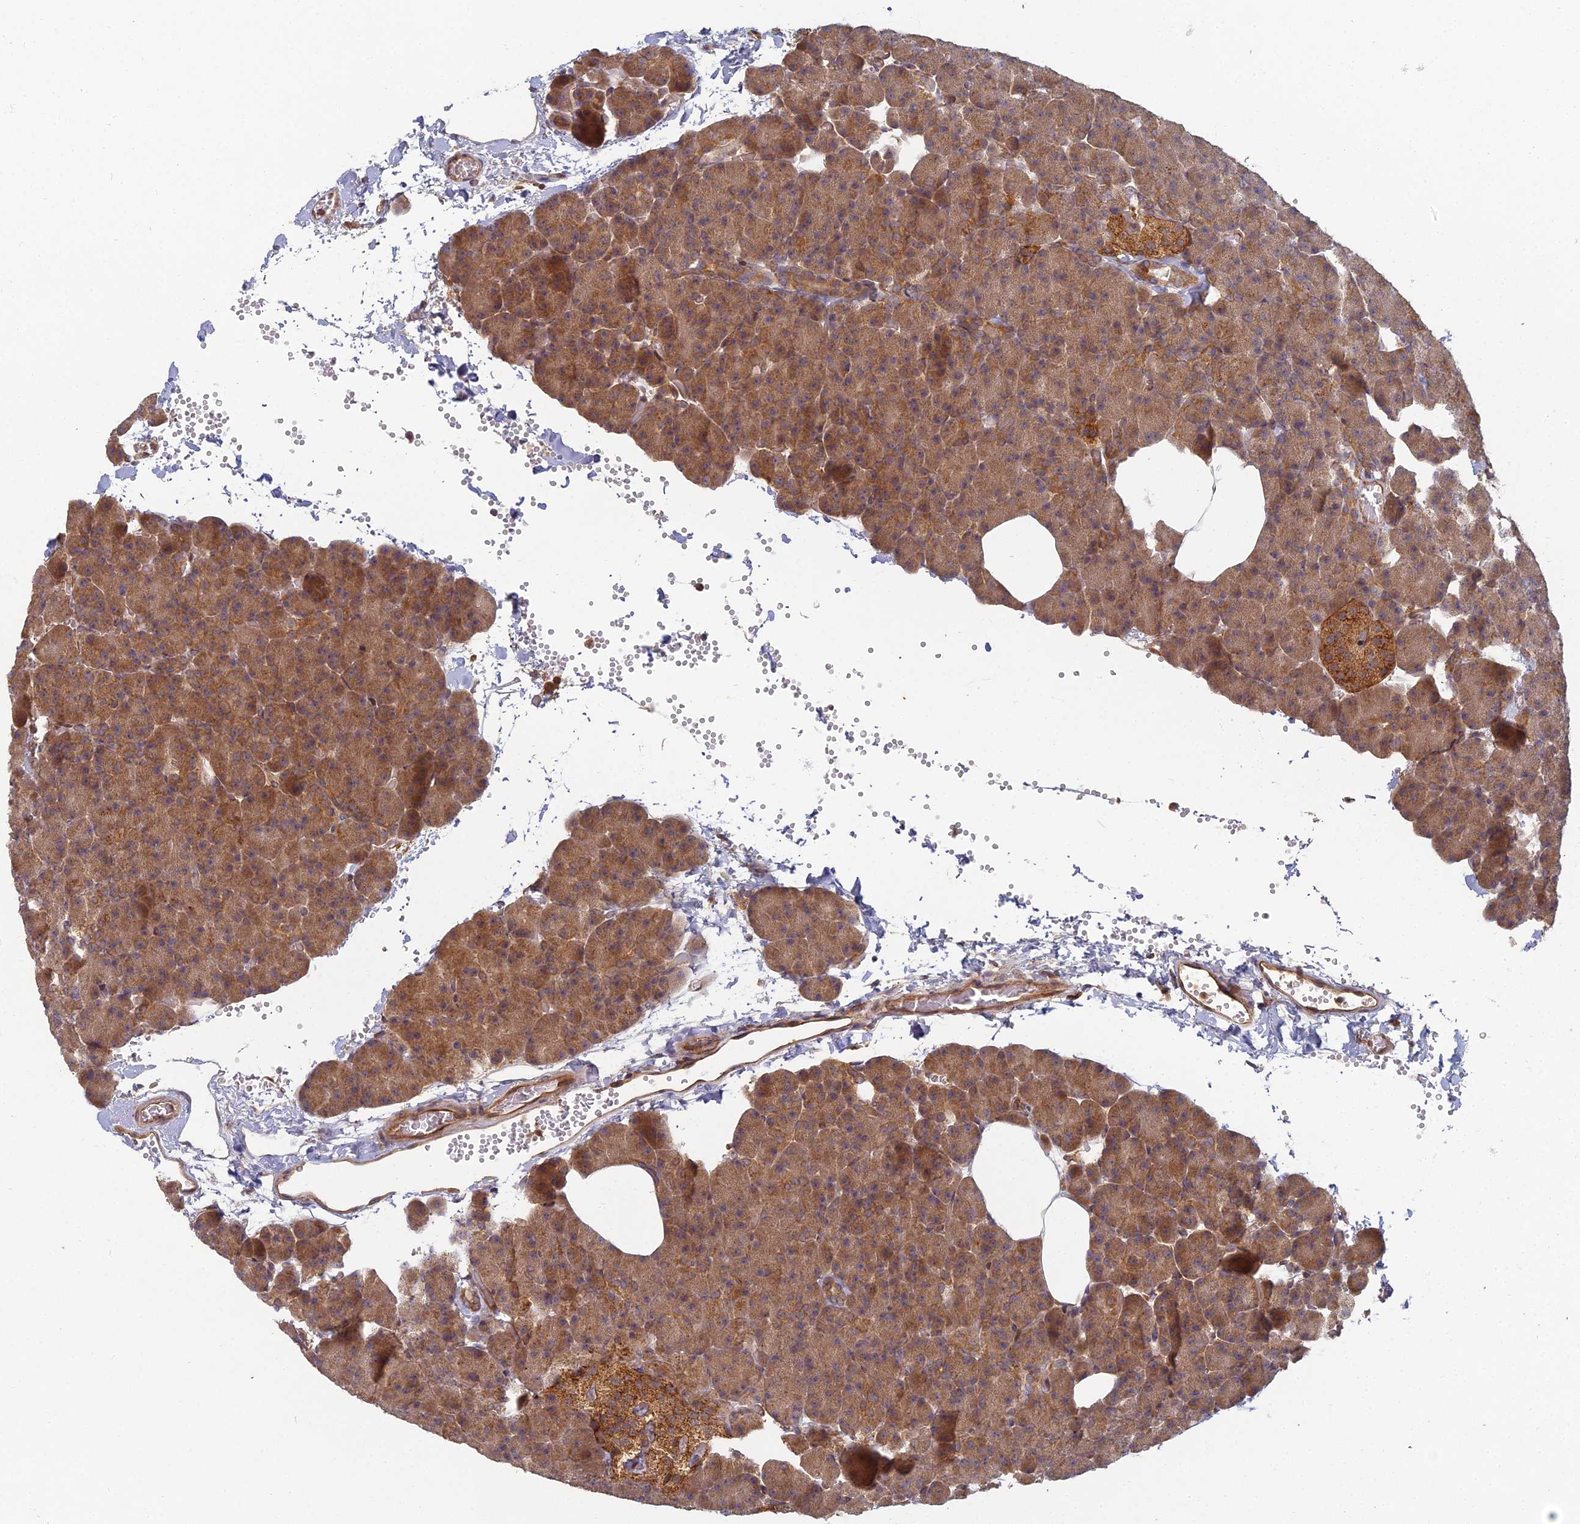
{"staining": {"intensity": "moderate", "quantity": ">75%", "location": "cytoplasmic/membranous"}, "tissue": "pancreas", "cell_type": "Exocrine glandular cells", "image_type": "normal", "snomed": [{"axis": "morphology", "description": "Normal tissue, NOS"}, {"axis": "morphology", "description": "Carcinoid, malignant, NOS"}, {"axis": "topography", "description": "Pancreas"}], "caption": "Immunohistochemistry (IHC) (DAB (3,3'-diaminobenzidine)) staining of unremarkable human pancreas demonstrates moderate cytoplasmic/membranous protein staining in about >75% of exocrine glandular cells.", "gene": "INO80D", "patient": {"sex": "female", "age": 35}}